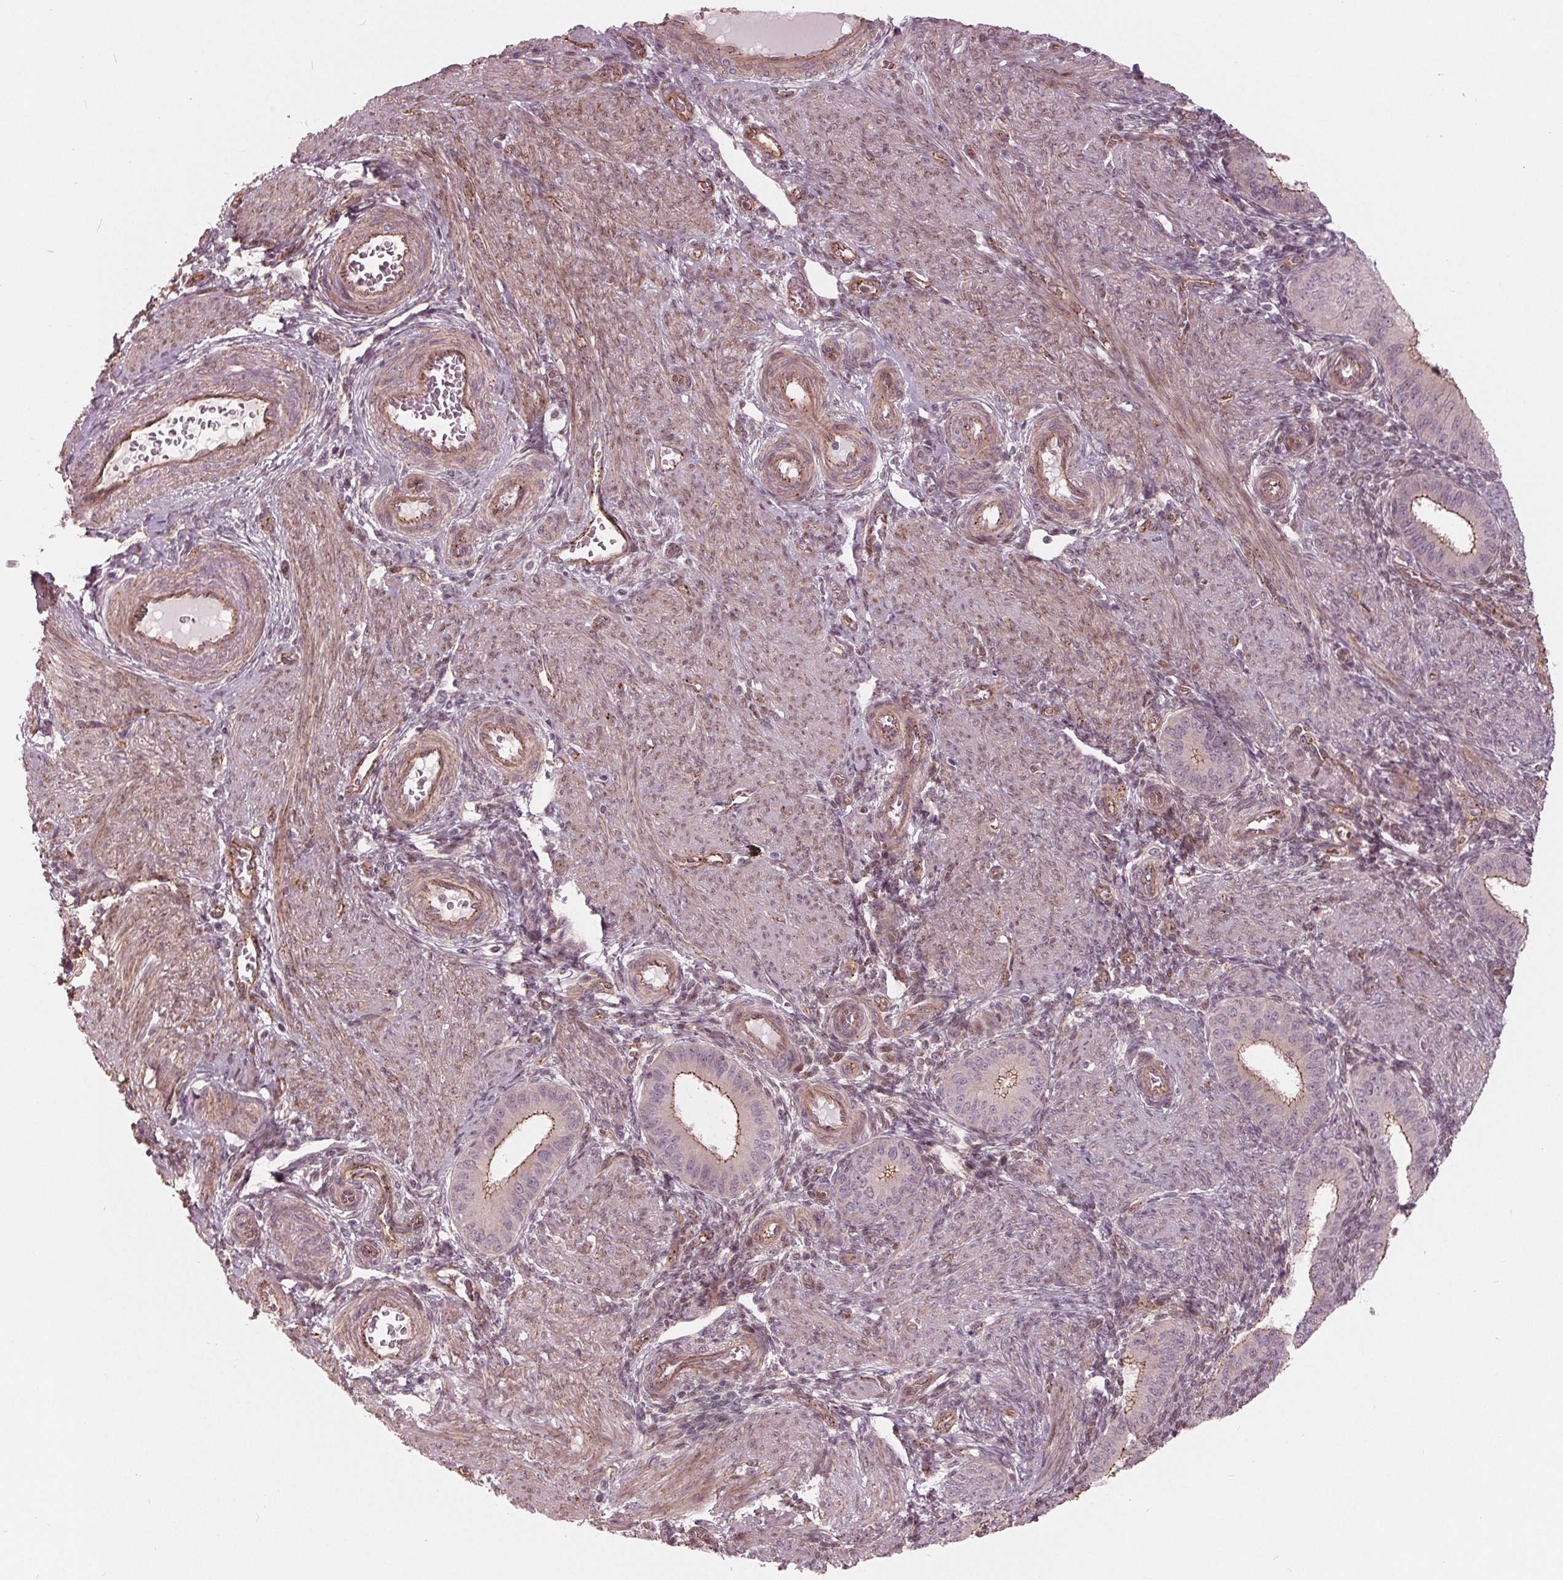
{"staining": {"intensity": "negative", "quantity": "none", "location": "none"}, "tissue": "endometrium", "cell_type": "Cells in endometrial stroma", "image_type": "normal", "snomed": [{"axis": "morphology", "description": "Normal tissue, NOS"}, {"axis": "topography", "description": "Endometrium"}], "caption": "The photomicrograph shows no significant expression in cells in endometrial stroma of endometrium. (DAB IHC with hematoxylin counter stain).", "gene": "TXNIP", "patient": {"sex": "female", "age": 39}}